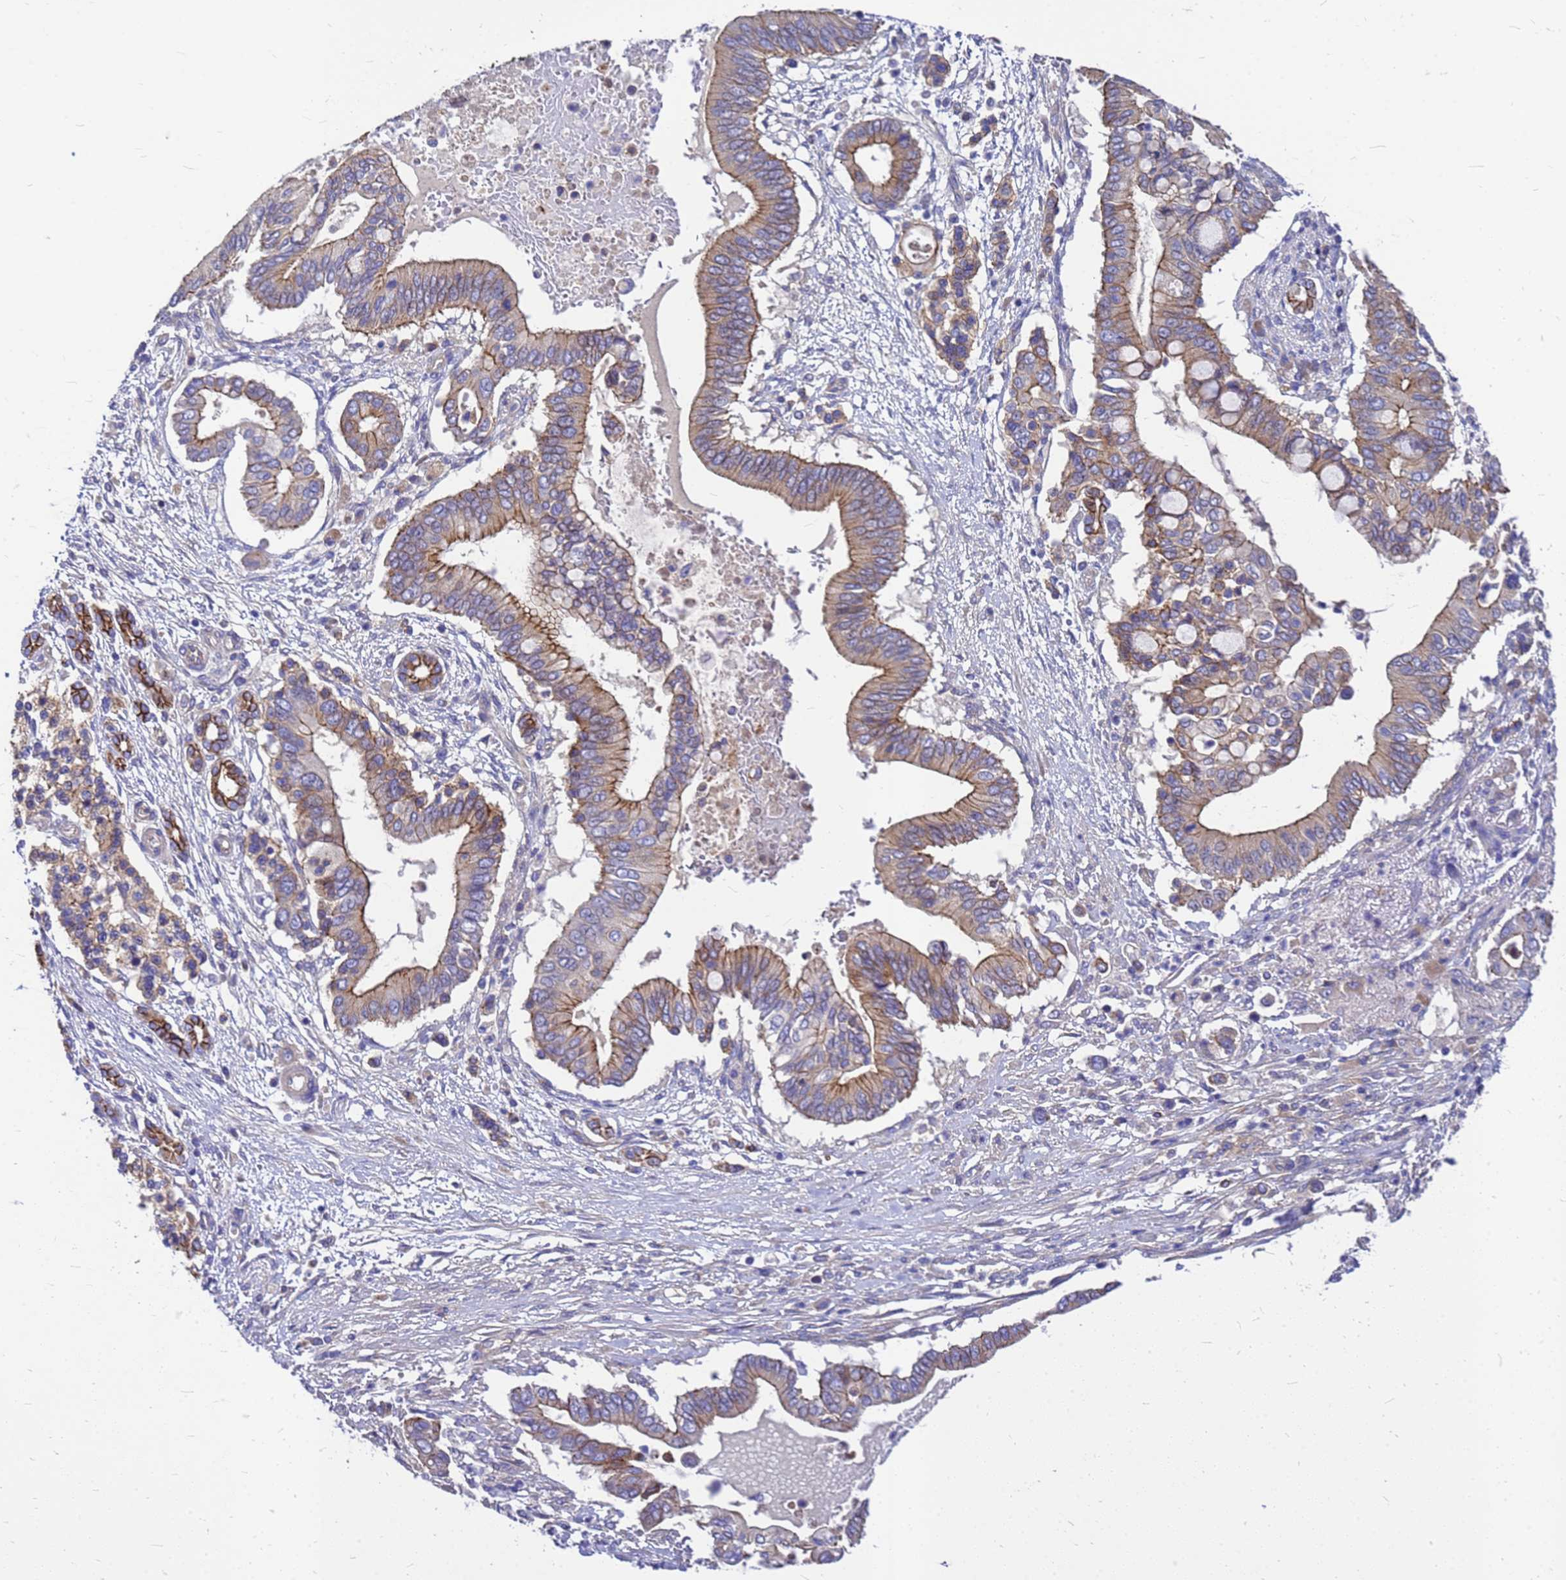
{"staining": {"intensity": "moderate", "quantity": "25%-75%", "location": "cytoplasmic/membranous"}, "tissue": "pancreatic cancer", "cell_type": "Tumor cells", "image_type": "cancer", "snomed": [{"axis": "morphology", "description": "Adenocarcinoma, NOS"}, {"axis": "topography", "description": "Pancreas"}], "caption": "Pancreatic cancer was stained to show a protein in brown. There is medium levels of moderate cytoplasmic/membranous staining in approximately 25%-75% of tumor cells. The protein is stained brown, and the nuclei are stained in blue (DAB (3,3'-diaminobenzidine) IHC with brightfield microscopy, high magnification).", "gene": "FBXW5", "patient": {"sex": "male", "age": 68}}